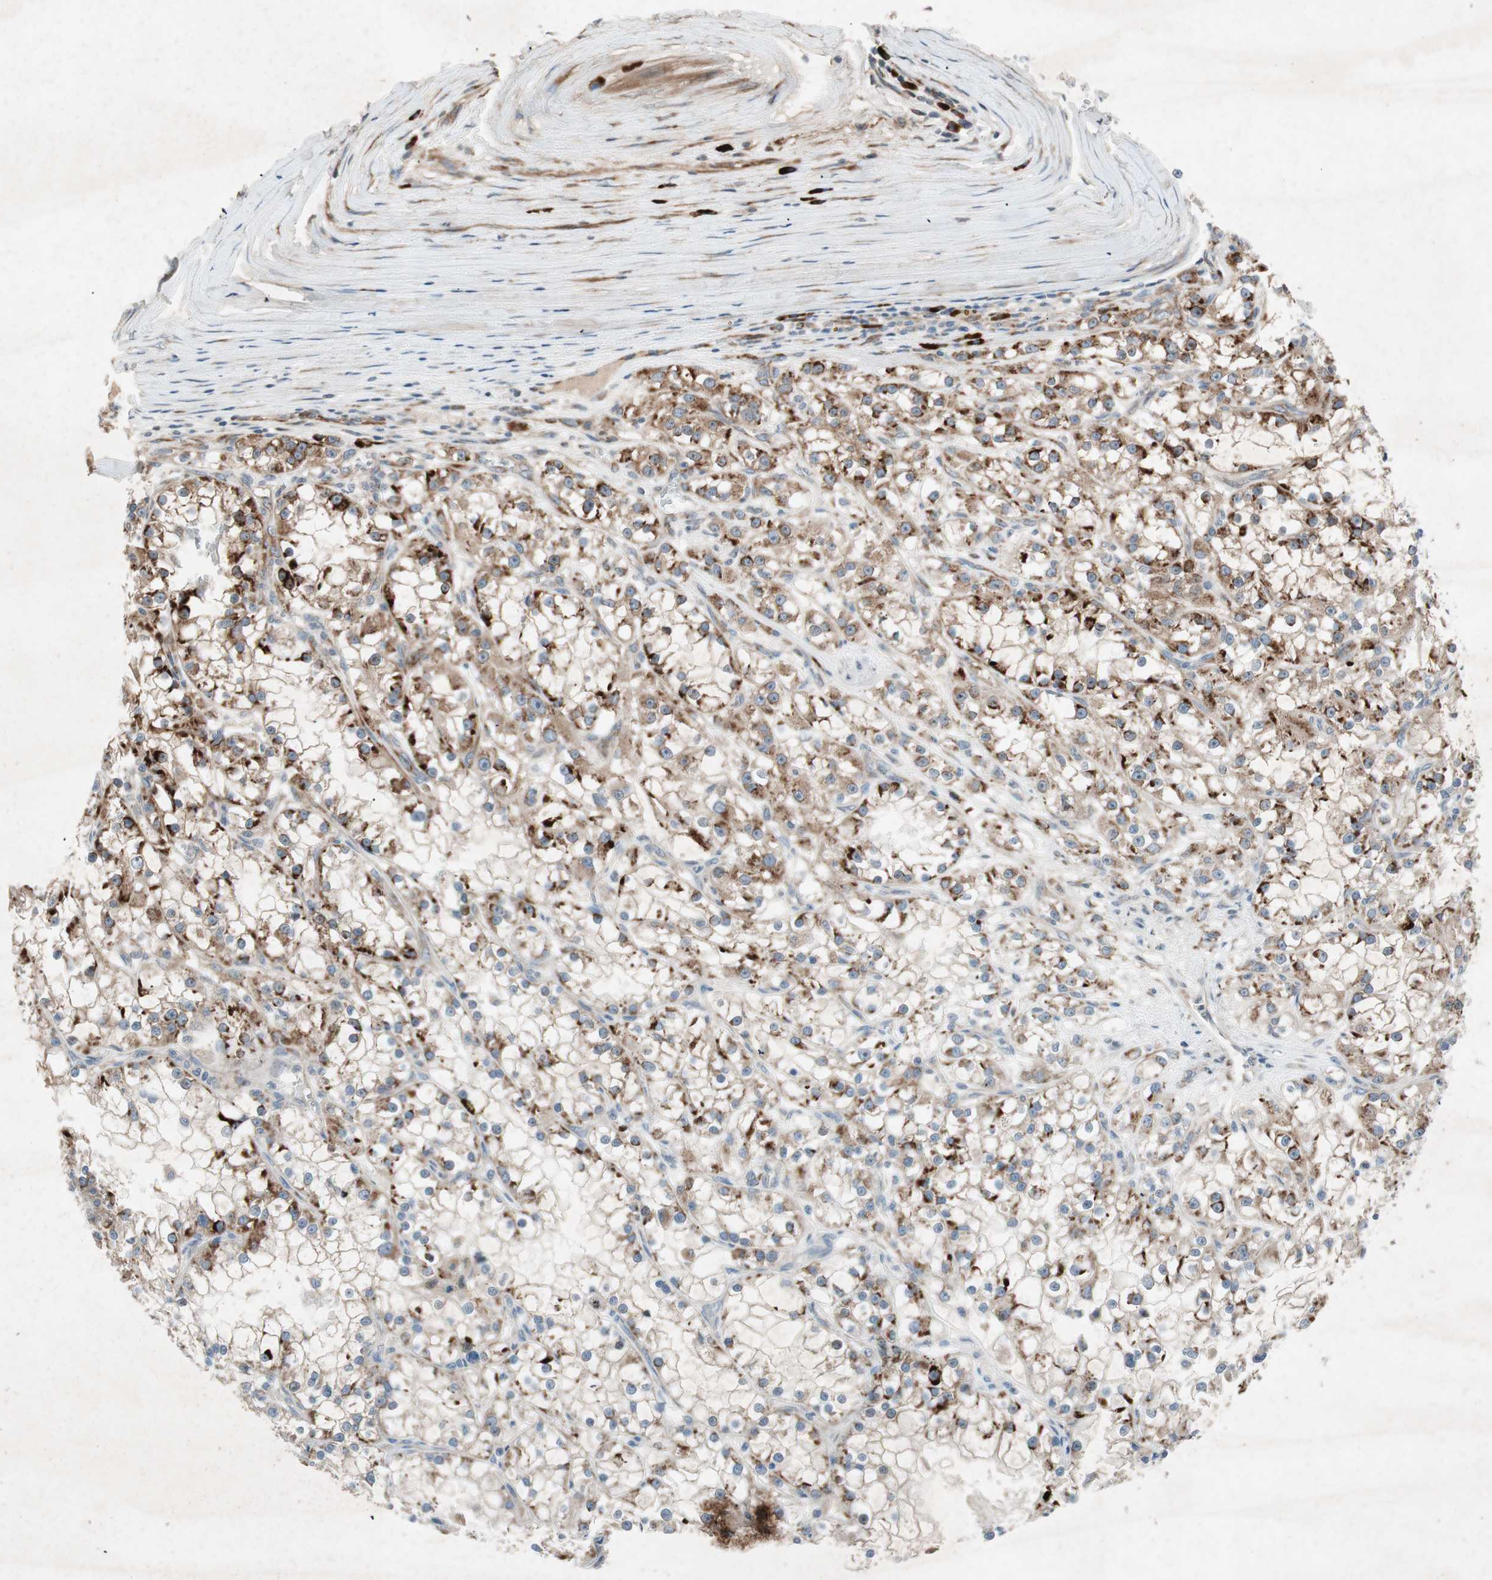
{"staining": {"intensity": "strong", "quantity": ">75%", "location": "cytoplasmic/membranous"}, "tissue": "renal cancer", "cell_type": "Tumor cells", "image_type": "cancer", "snomed": [{"axis": "morphology", "description": "Adenocarcinoma, NOS"}, {"axis": "topography", "description": "Kidney"}], "caption": "Adenocarcinoma (renal) stained with a protein marker reveals strong staining in tumor cells.", "gene": "APOO", "patient": {"sex": "female", "age": 52}}